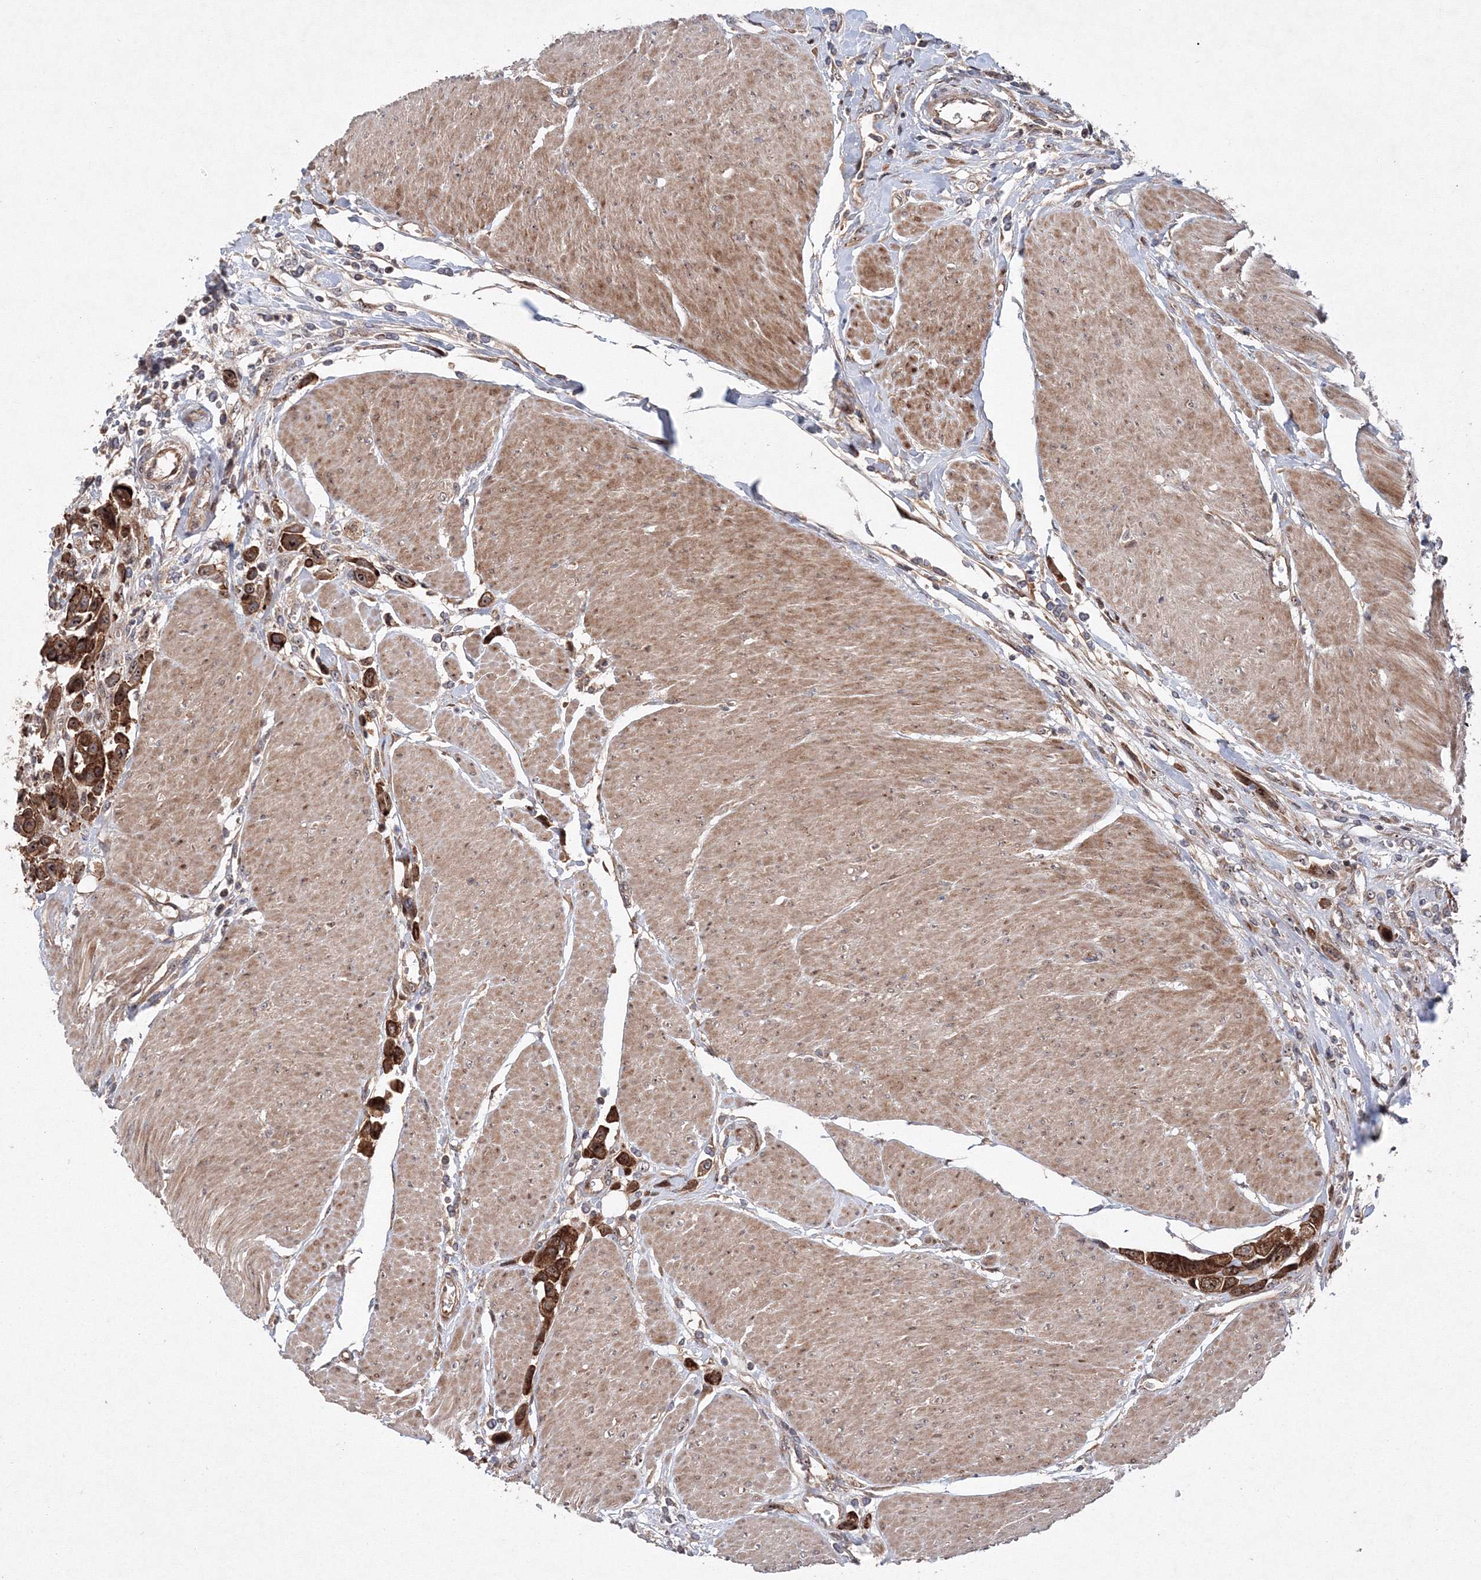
{"staining": {"intensity": "moderate", "quantity": ">75%", "location": "cytoplasmic/membranous,nuclear"}, "tissue": "urothelial cancer", "cell_type": "Tumor cells", "image_type": "cancer", "snomed": [{"axis": "morphology", "description": "Urothelial carcinoma, High grade"}, {"axis": "topography", "description": "Urinary bladder"}], "caption": "Immunohistochemistry image of human urothelial carcinoma (high-grade) stained for a protein (brown), which shows medium levels of moderate cytoplasmic/membranous and nuclear expression in about >75% of tumor cells.", "gene": "ANKAR", "patient": {"sex": "male", "age": 50}}